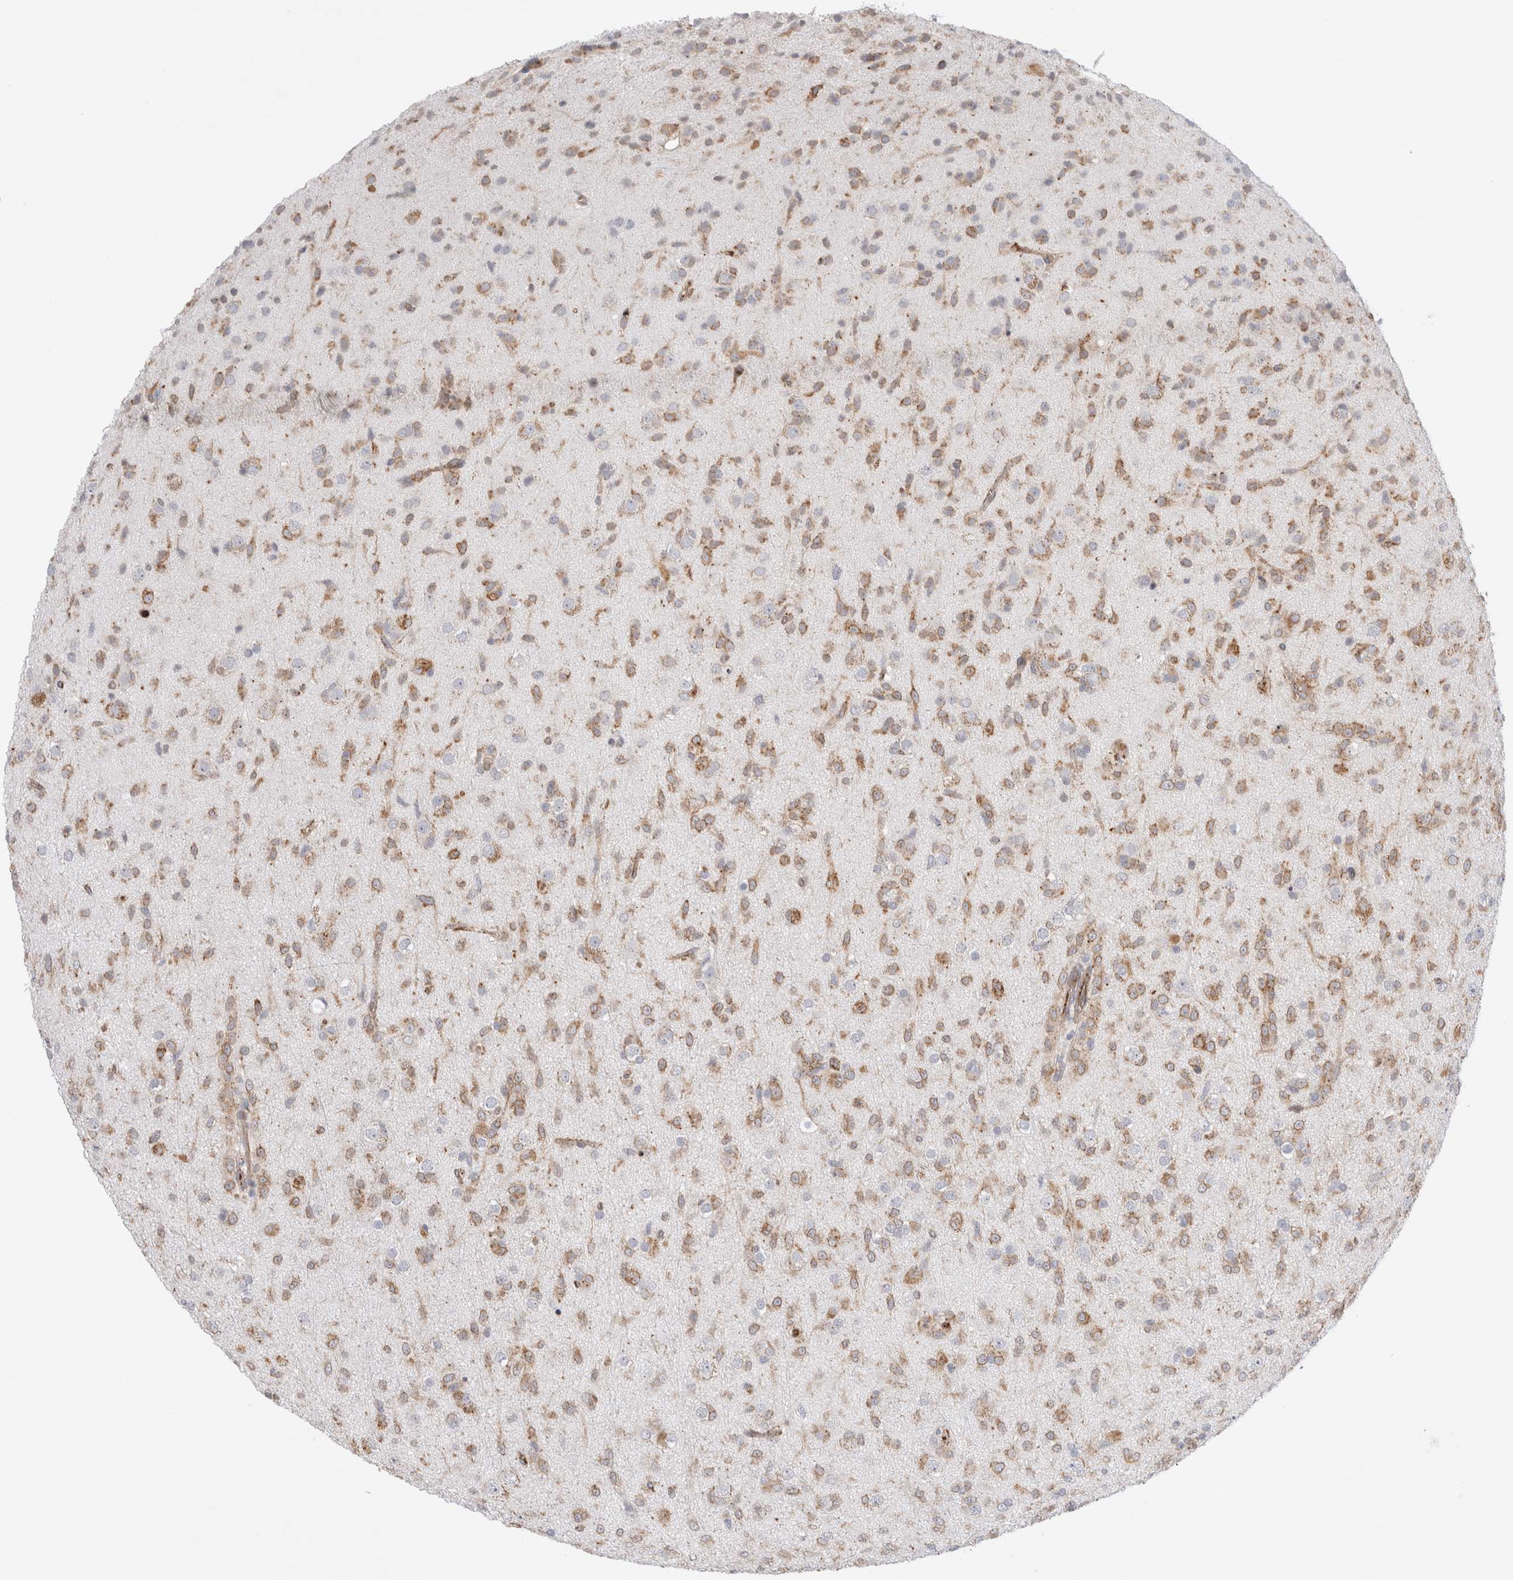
{"staining": {"intensity": "moderate", "quantity": ">75%", "location": "cytoplasmic/membranous"}, "tissue": "glioma", "cell_type": "Tumor cells", "image_type": "cancer", "snomed": [{"axis": "morphology", "description": "Glioma, malignant, Low grade"}, {"axis": "topography", "description": "Brain"}], "caption": "Protein analysis of glioma tissue demonstrates moderate cytoplasmic/membranous staining in approximately >75% of tumor cells. (Brightfield microscopy of DAB IHC at high magnification).", "gene": "CNPY4", "patient": {"sex": "male", "age": 65}}